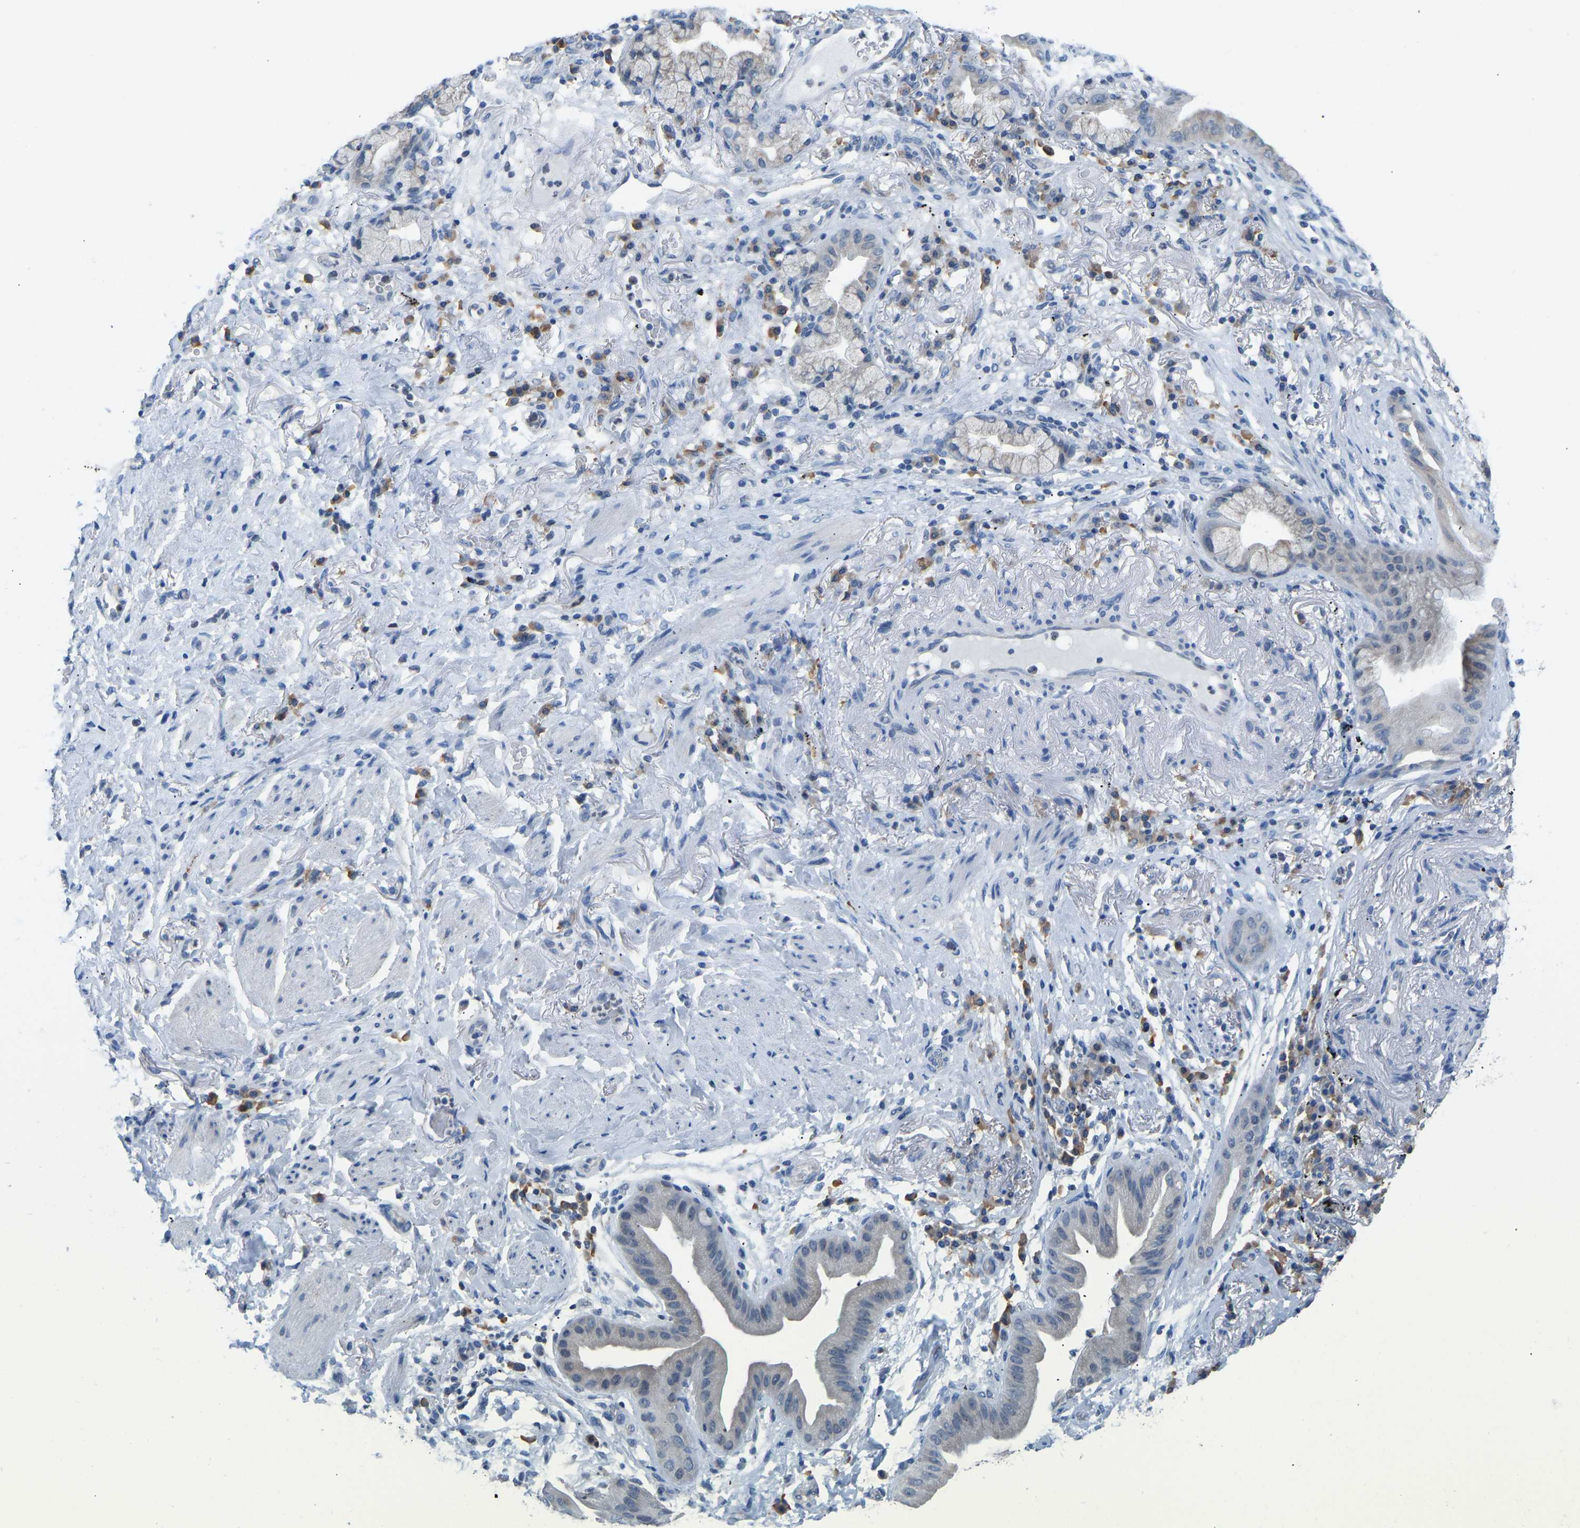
{"staining": {"intensity": "negative", "quantity": "none", "location": "none"}, "tissue": "lung cancer", "cell_type": "Tumor cells", "image_type": "cancer", "snomed": [{"axis": "morphology", "description": "Normal tissue, NOS"}, {"axis": "morphology", "description": "Adenocarcinoma, NOS"}, {"axis": "topography", "description": "Bronchus"}, {"axis": "topography", "description": "Lung"}], "caption": "Lung cancer (adenocarcinoma) was stained to show a protein in brown. There is no significant positivity in tumor cells.", "gene": "VRK1", "patient": {"sex": "female", "age": 70}}